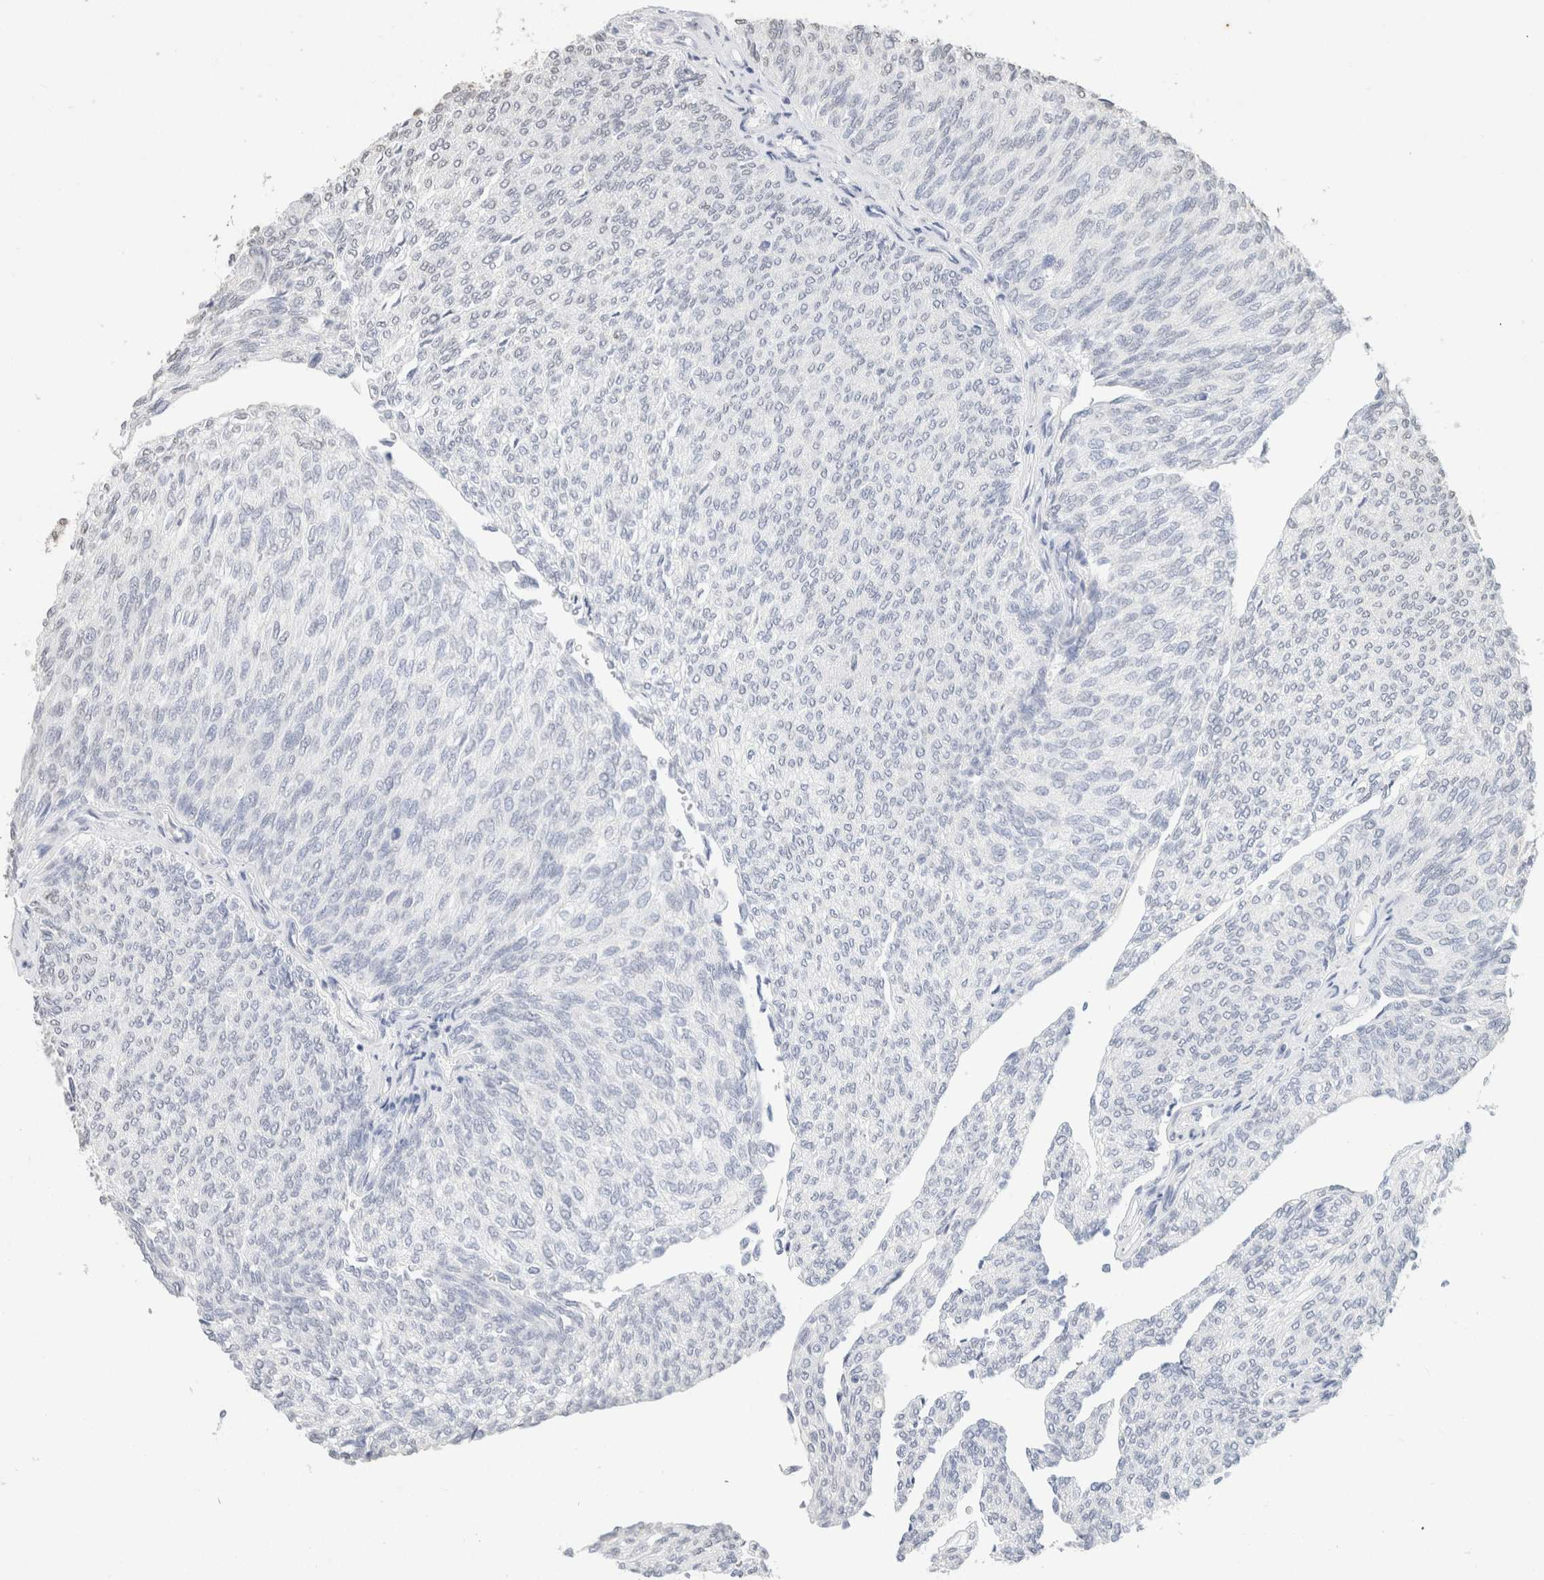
{"staining": {"intensity": "negative", "quantity": "none", "location": "none"}, "tissue": "urothelial cancer", "cell_type": "Tumor cells", "image_type": "cancer", "snomed": [{"axis": "morphology", "description": "Urothelial carcinoma, Low grade"}, {"axis": "topography", "description": "Urinary bladder"}], "caption": "Tumor cells are negative for brown protein staining in urothelial carcinoma (low-grade).", "gene": "CD80", "patient": {"sex": "female", "age": 79}}